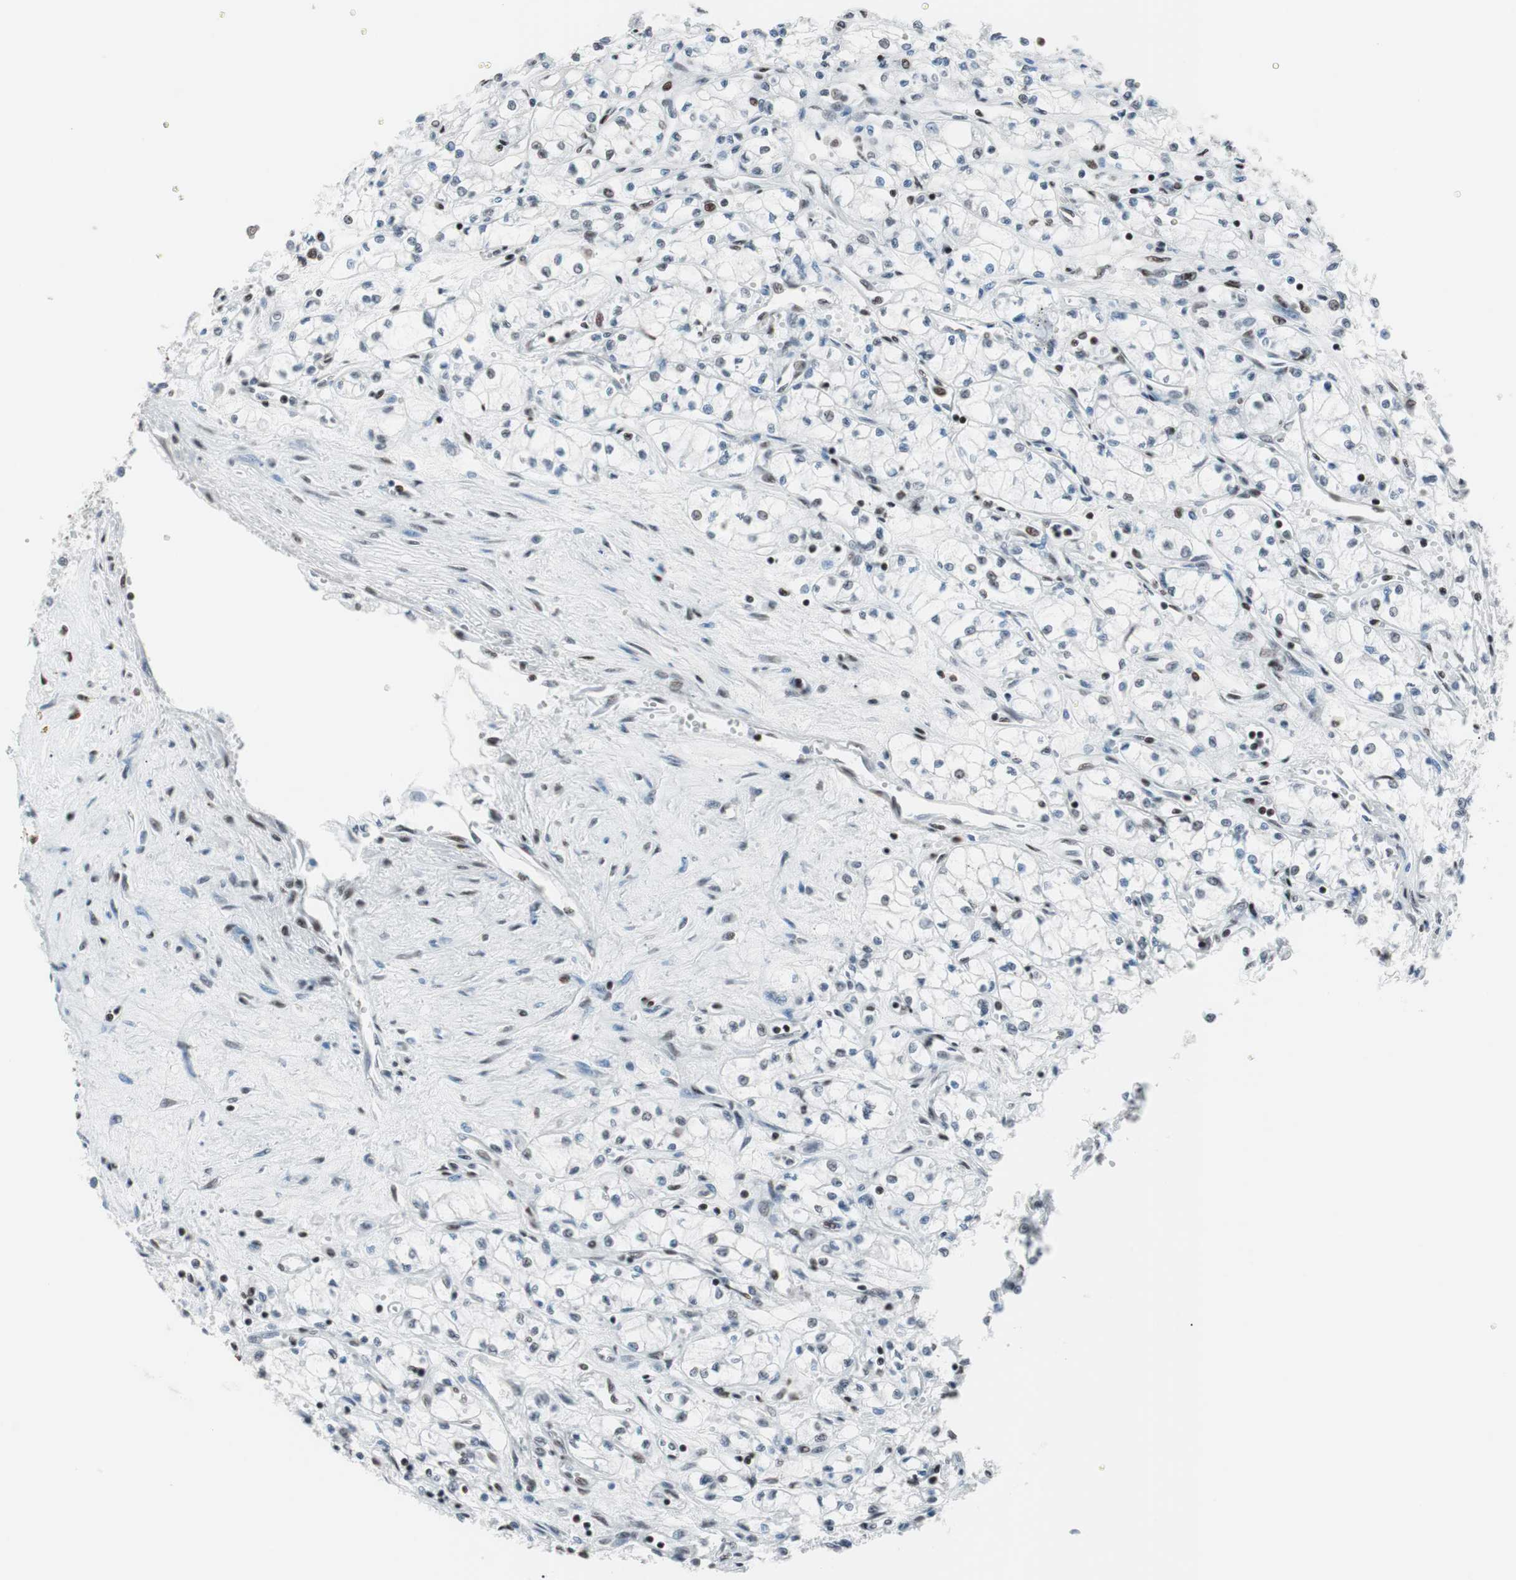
{"staining": {"intensity": "weak", "quantity": "<25%", "location": "nuclear"}, "tissue": "renal cancer", "cell_type": "Tumor cells", "image_type": "cancer", "snomed": [{"axis": "morphology", "description": "Normal tissue, NOS"}, {"axis": "morphology", "description": "Adenocarcinoma, NOS"}, {"axis": "topography", "description": "Kidney"}], "caption": "This image is of renal adenocarcinoma stained with immunohistochemistry (IHC) to label a protein in brown with the nuclei are counter-stained blue. There is no positivity in tumor cells. (DAB (3,3'-diaminobenzidine) IHC with hematoxylin counter stain).", "gene": "ARID1A", "patient": {"sex": "male", "age": 59}}